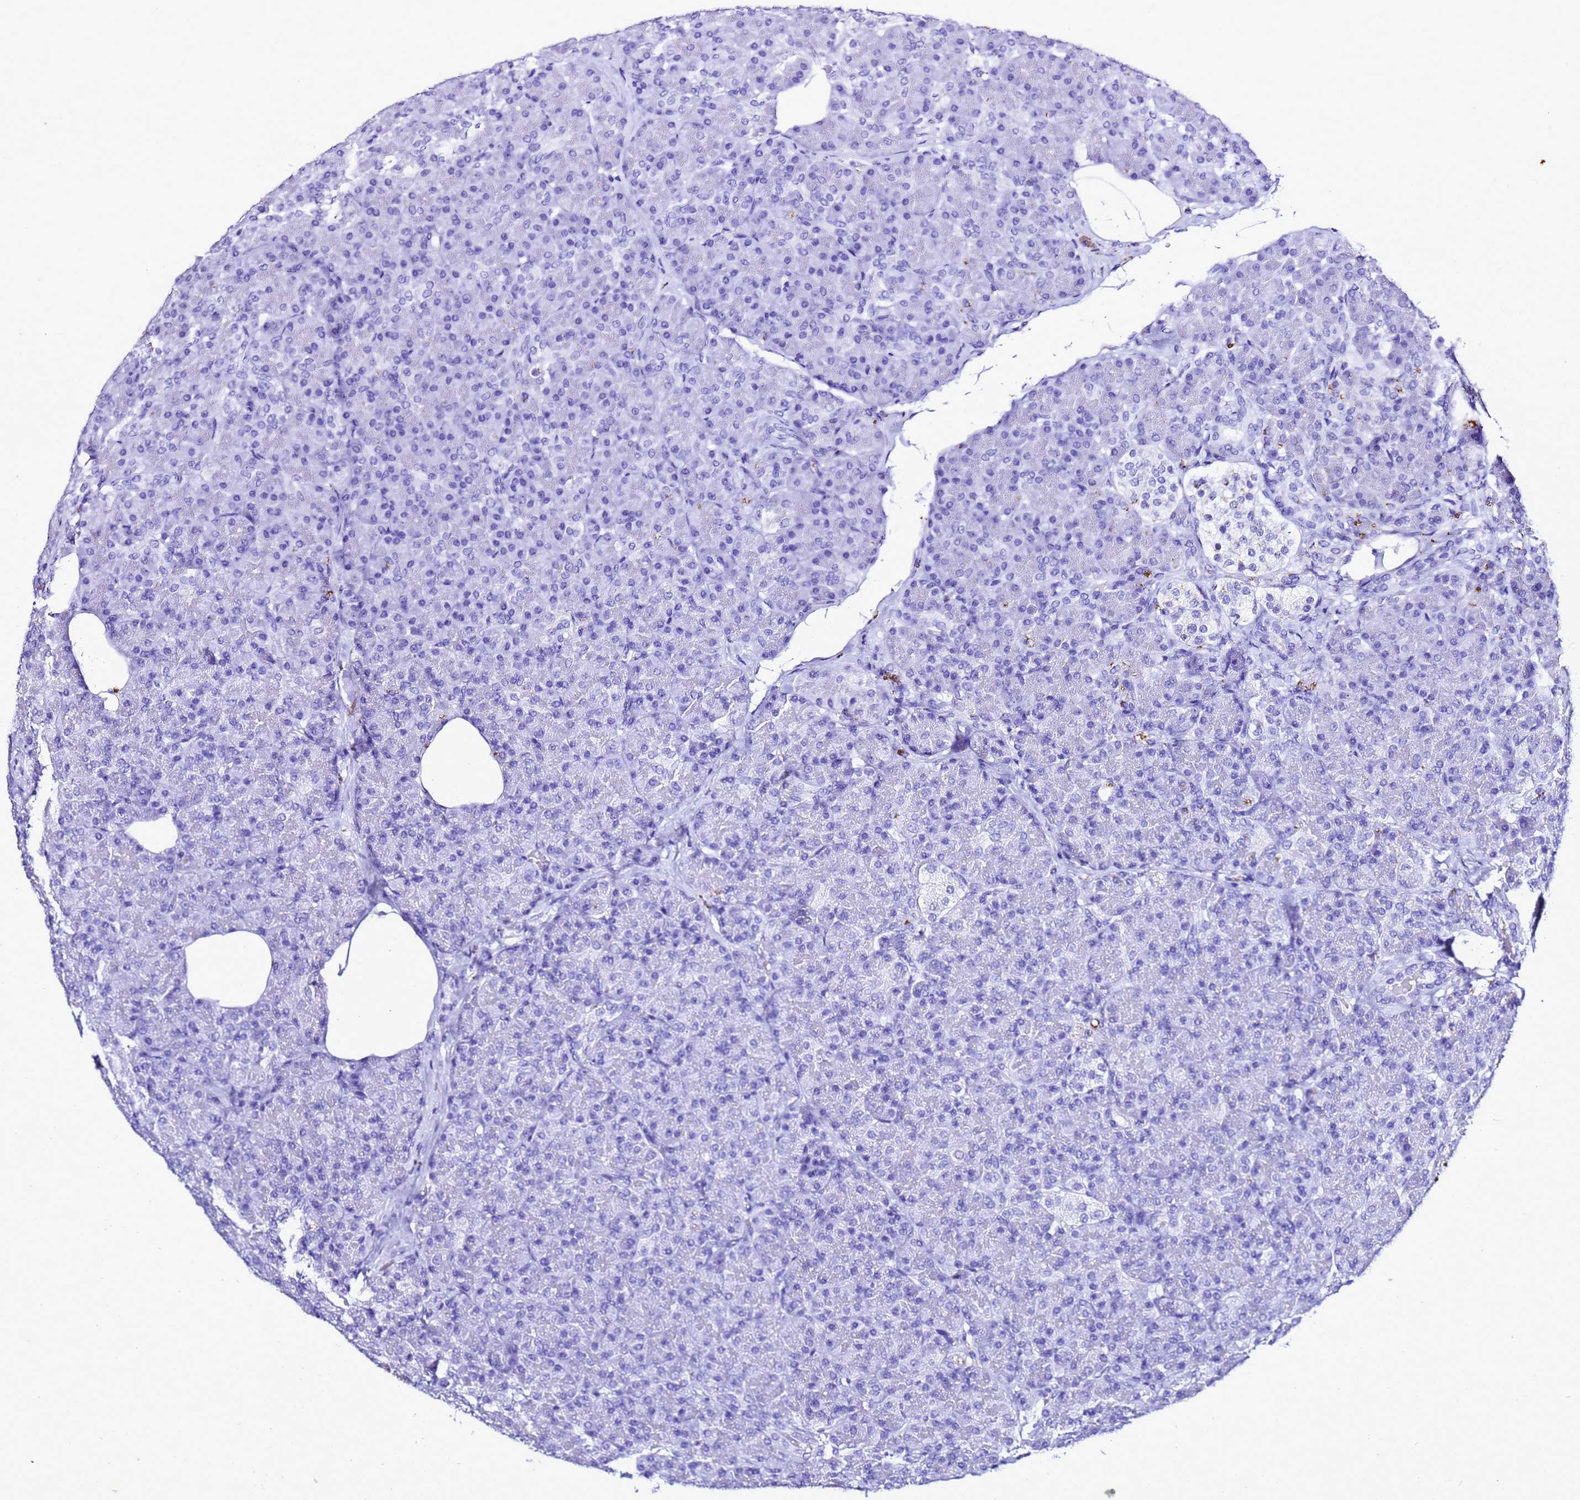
{"staining": {"intensity": "negative", "quantity": "none", "location": "none"}, "tissue": "pancreas", "cell_type": "Exocrine glandular cells", "image_type": "normal", "snomed": [{"axis": "morphology", "description": "Normal tissue, NOS"}, {"axis": "topography", "description": "Pancreas"}], "caption": "High magnification brightfield microscopy of normal pancreas stained with DAB (brown) and counterstained with hematoxylin (blue): exocrine glandular cells show no significant expression. (IHC, brightfield microscopy, high magnification).", "gene": "LIPF", "patient": {"sex": "female", "age": 43}}